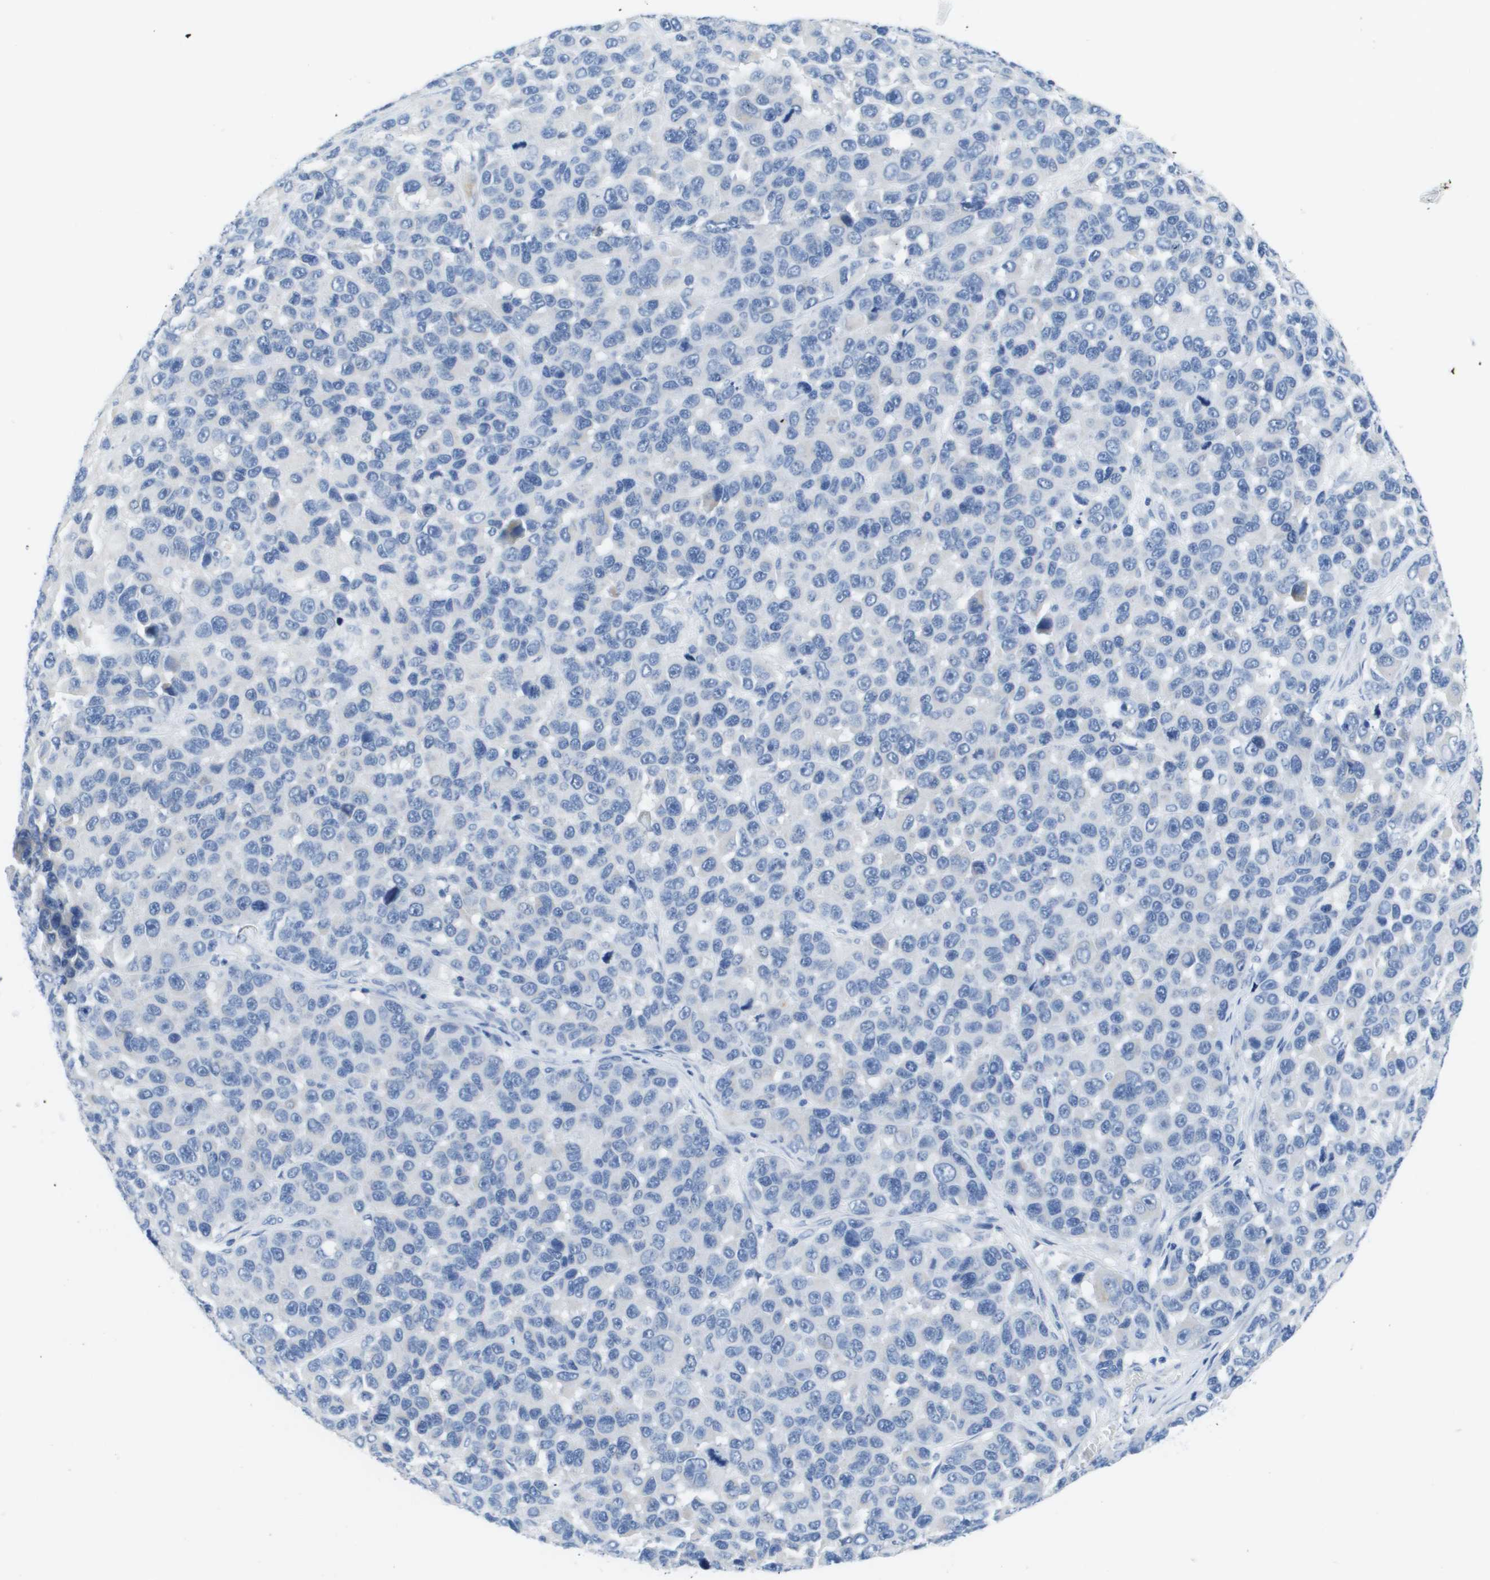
{"staining": {"intensity": "negative", "quantity": "none", "location": "none"}, "tissue": "melanoma", "cell_type": "Tumor cells", "image_type": "cancer", "snomed": [{"axis": "morphology", "description": "Malignant melanoma, NOS"}, {"axis": "topography", "description": "Skin"}], "caption": "This is an IHC image of human melanoma. There is no positivity in tumor cells.", "gene": "MS4A1", "patient": {"sex": "male", "age": 53}}